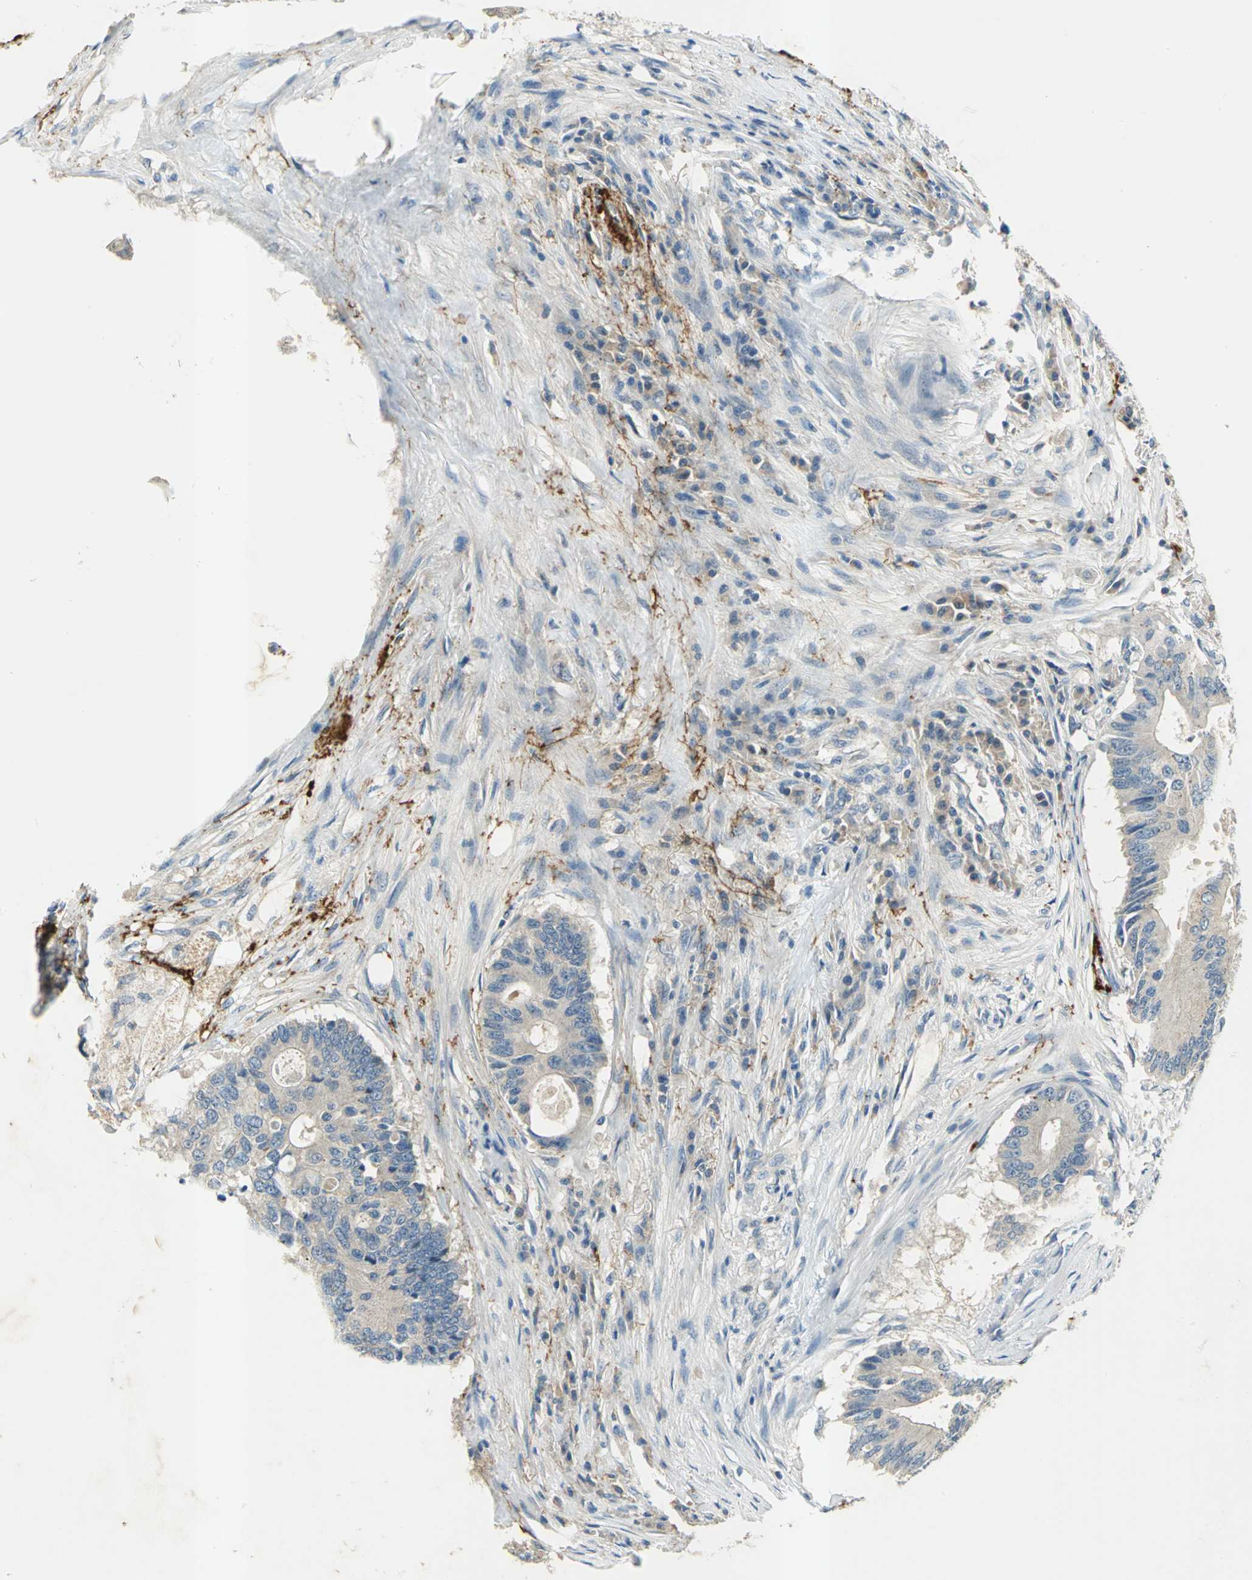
{"staining": {"intensity": "negative", "quantity": "none", "location": "none"}, "tissue": "colorectal cancer", "cell_type": "Tumor cells", "image_type": "cancer", "snomed": [{"axis": "morphology", "description": "Adenocarcinoma, NOS"}, {"axis": "topography", "description": "Colon"}], "caption": "An immunohistochemistry image of colorectal adenocarcinoma is shown. There is no staining in tumor cells of colorectal adenocarcinoma.", "gene": "SLC16A7", "patient": {"sex": "male", "age": 71}}